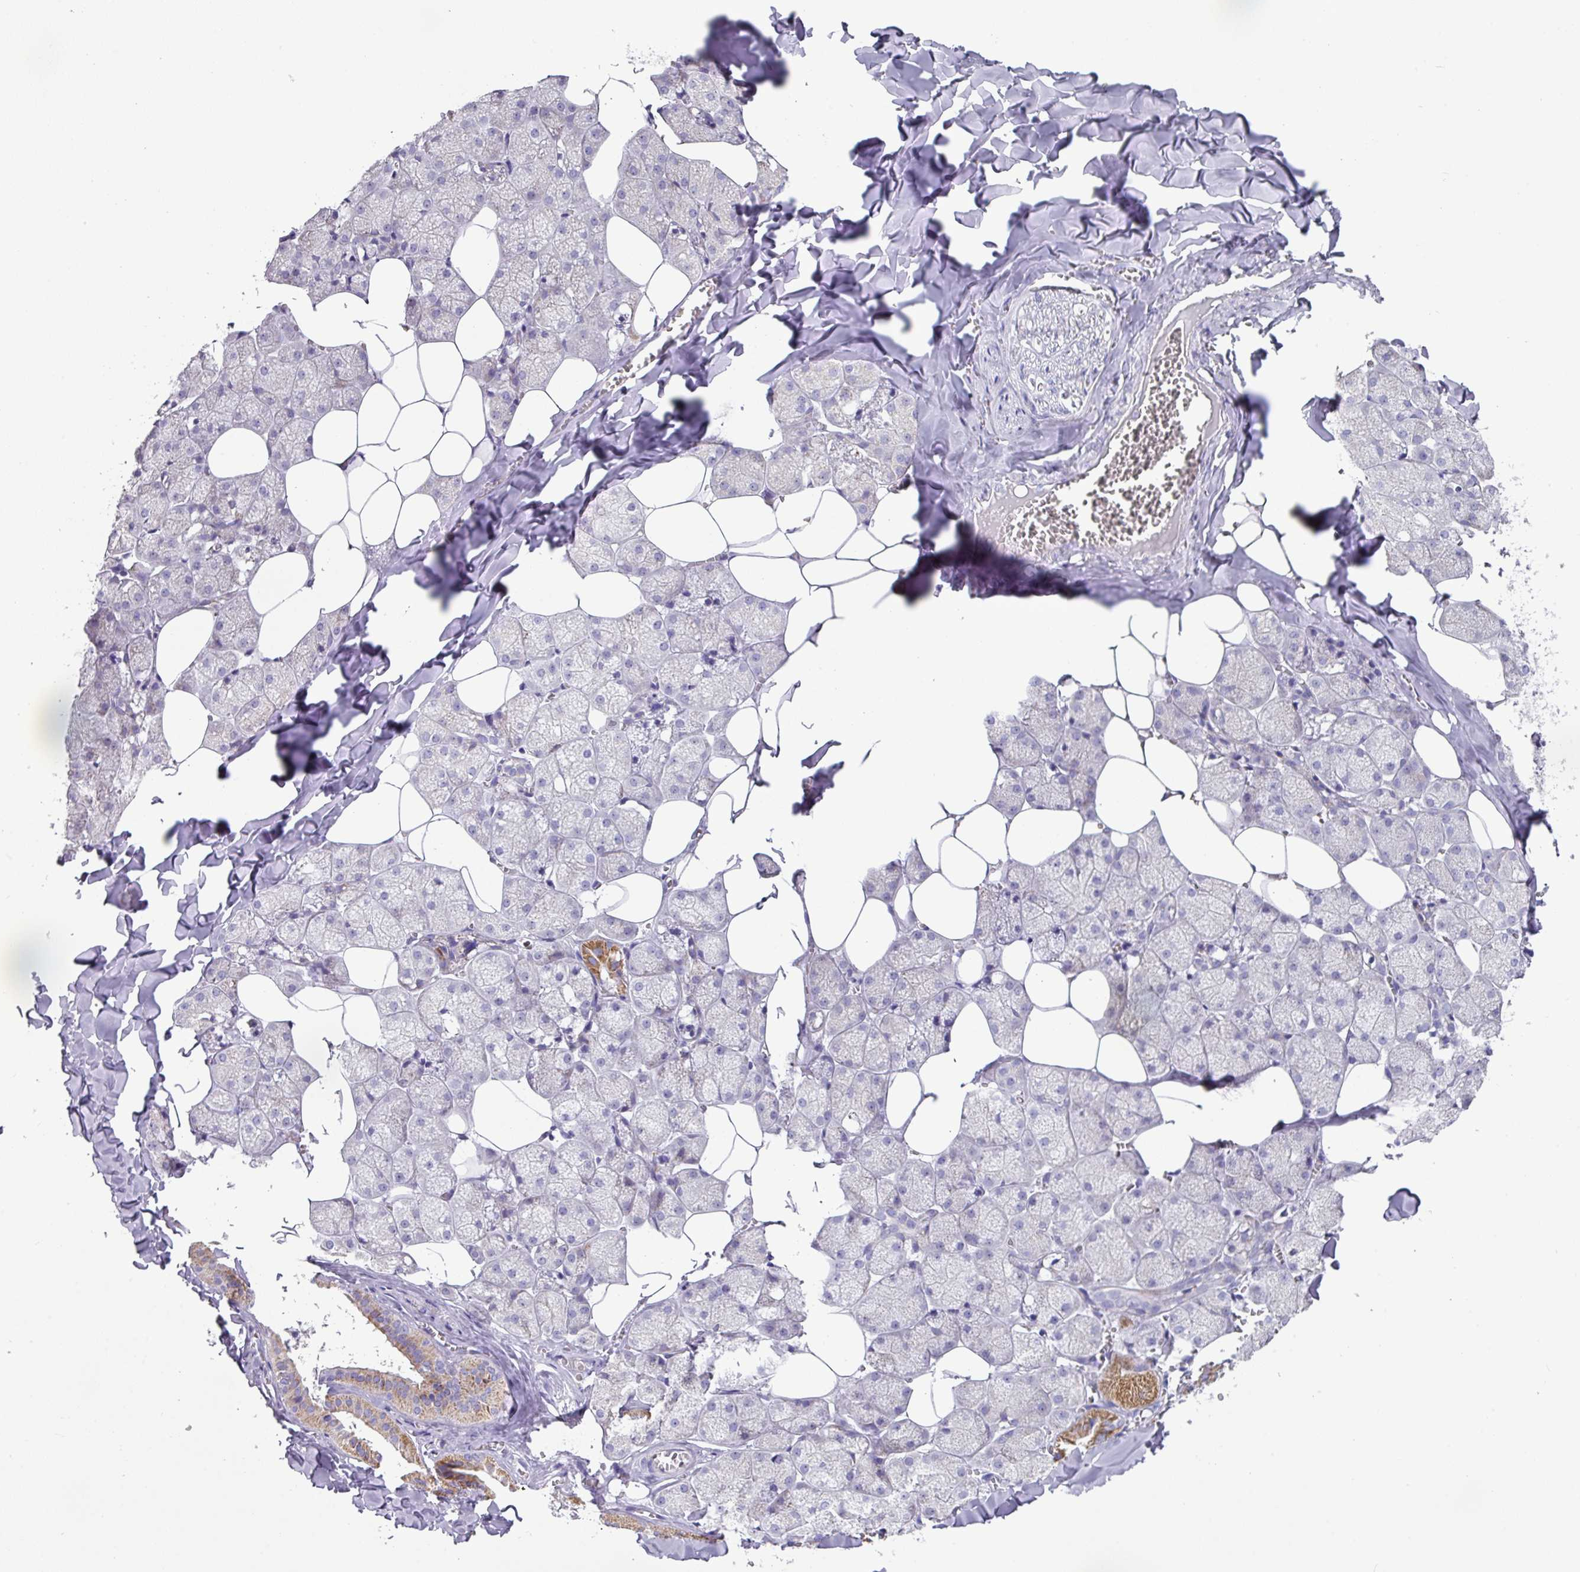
{"staining": {"intensity": "moderate", "quantity": "<25%", "location": "cytoplasmic/membranous"}, "tissue": "salivary gland", "cell_type": "Glandular cells", "image_type": "normal", "snomed": [{"axis": "morphology", "description": "Normal tissue, NOS"}, {"axis": "topography", "description": "Salivary gland"}, {"axis": "topography", "description": "Peripheral nerve tissue"}], "caption": "DAB immunohistochemical staining of benign salivary gland shows moderate cytoplasmic/membranous protein positivity in approximately <25% of glandular cells.", "gene": "MT", "patient": {"sex": "male", "age": 38}}